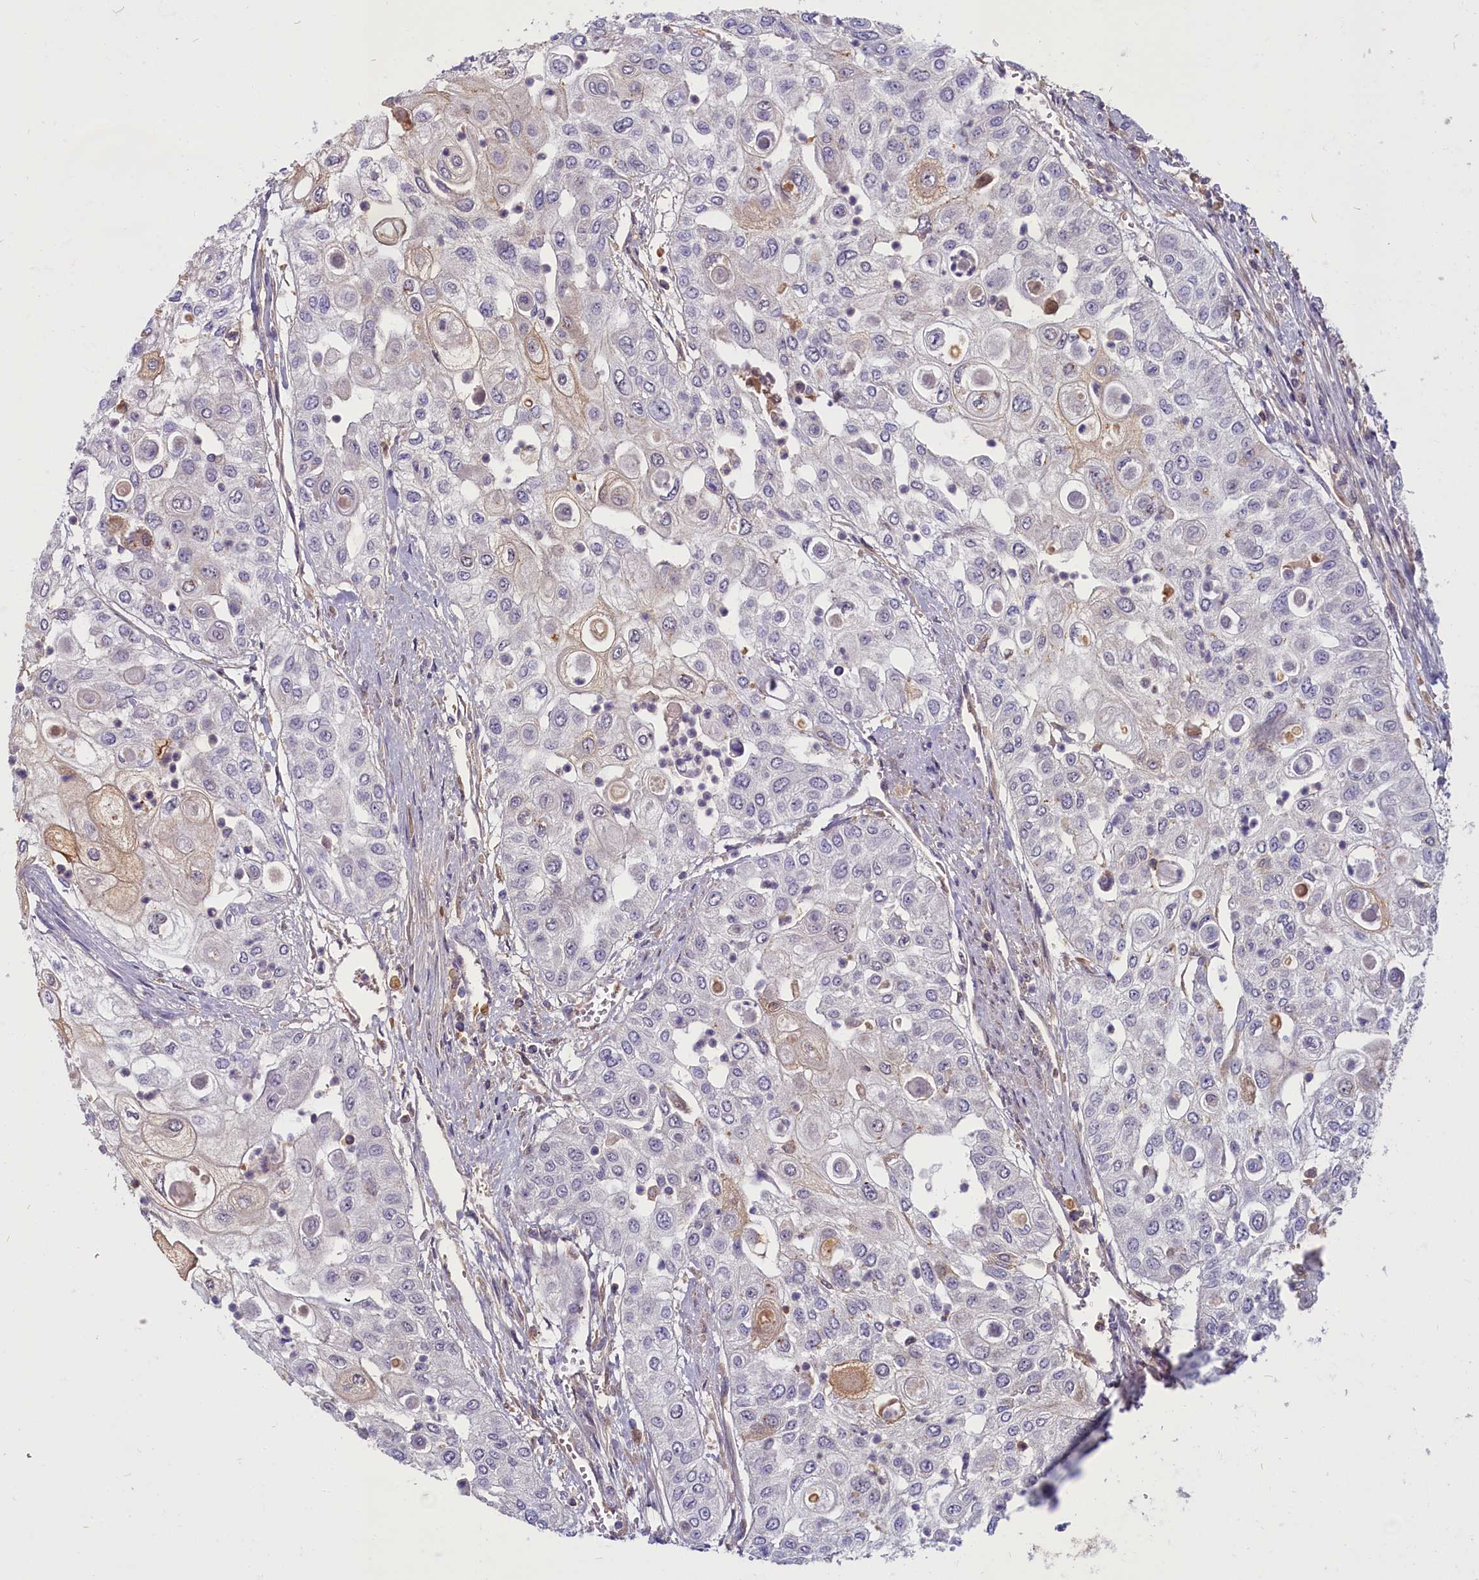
{"staining": {"intensity": "weak", "quantity": "<25%", "location": "cytoplasmic/membranous"}, "tissue": "urothelial cancer", "cell_type": "Tumor cells", "image_type": "cancer", "snomed": [{"axis": "morphology", "description": "Urothelial carcinoma, High grade"}, {"axis": "topography", "description": "Urinary bladder"}], "caption": "This is an IHC histopathology image of high-grade urothelial carcinoma. There is no staining in tumor cells.", "gene": "SV2C", "patient": {"sex": "female", "age": 79}}